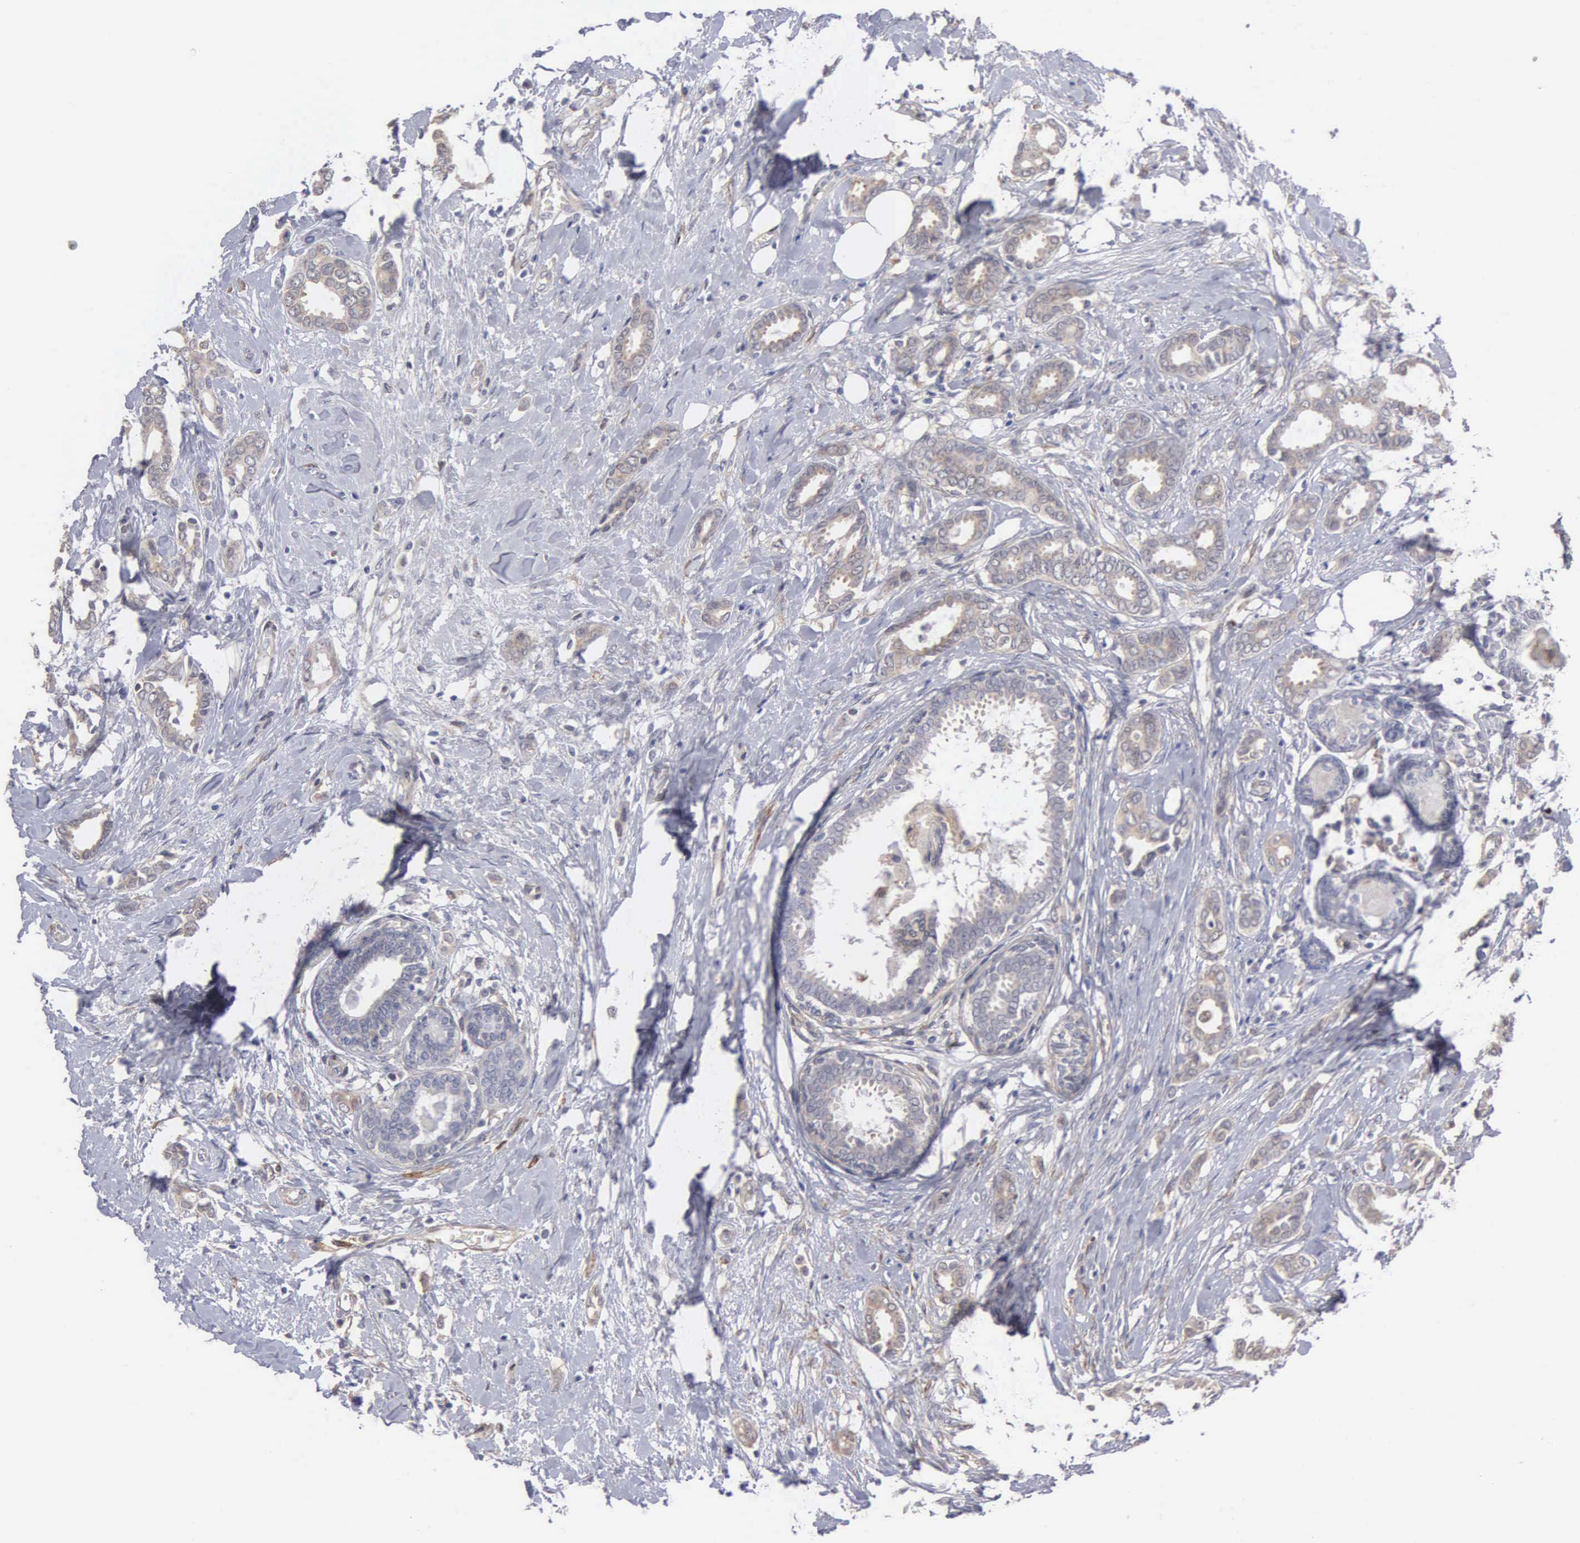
{"staining": {"intensity": "weak", "quantity": "25%-75%", "location": "cytoplasmic/membranous"}, "tissue": "breast cancer", "cell_type": "Tumor cells", "image_type": "cancer", "snomed": [{"axis": "morphology", "description": "Duct carcinoma"}, {"axis": "topography", "description": "Breast"}], "caption": "Protein staining of breast cancer tissue reveals weak cytoplasmic/membranous expression in about 25%-75% of tumor cells.", "gene": "LIN52", "patient": {"sex": "female", "age": 50}}